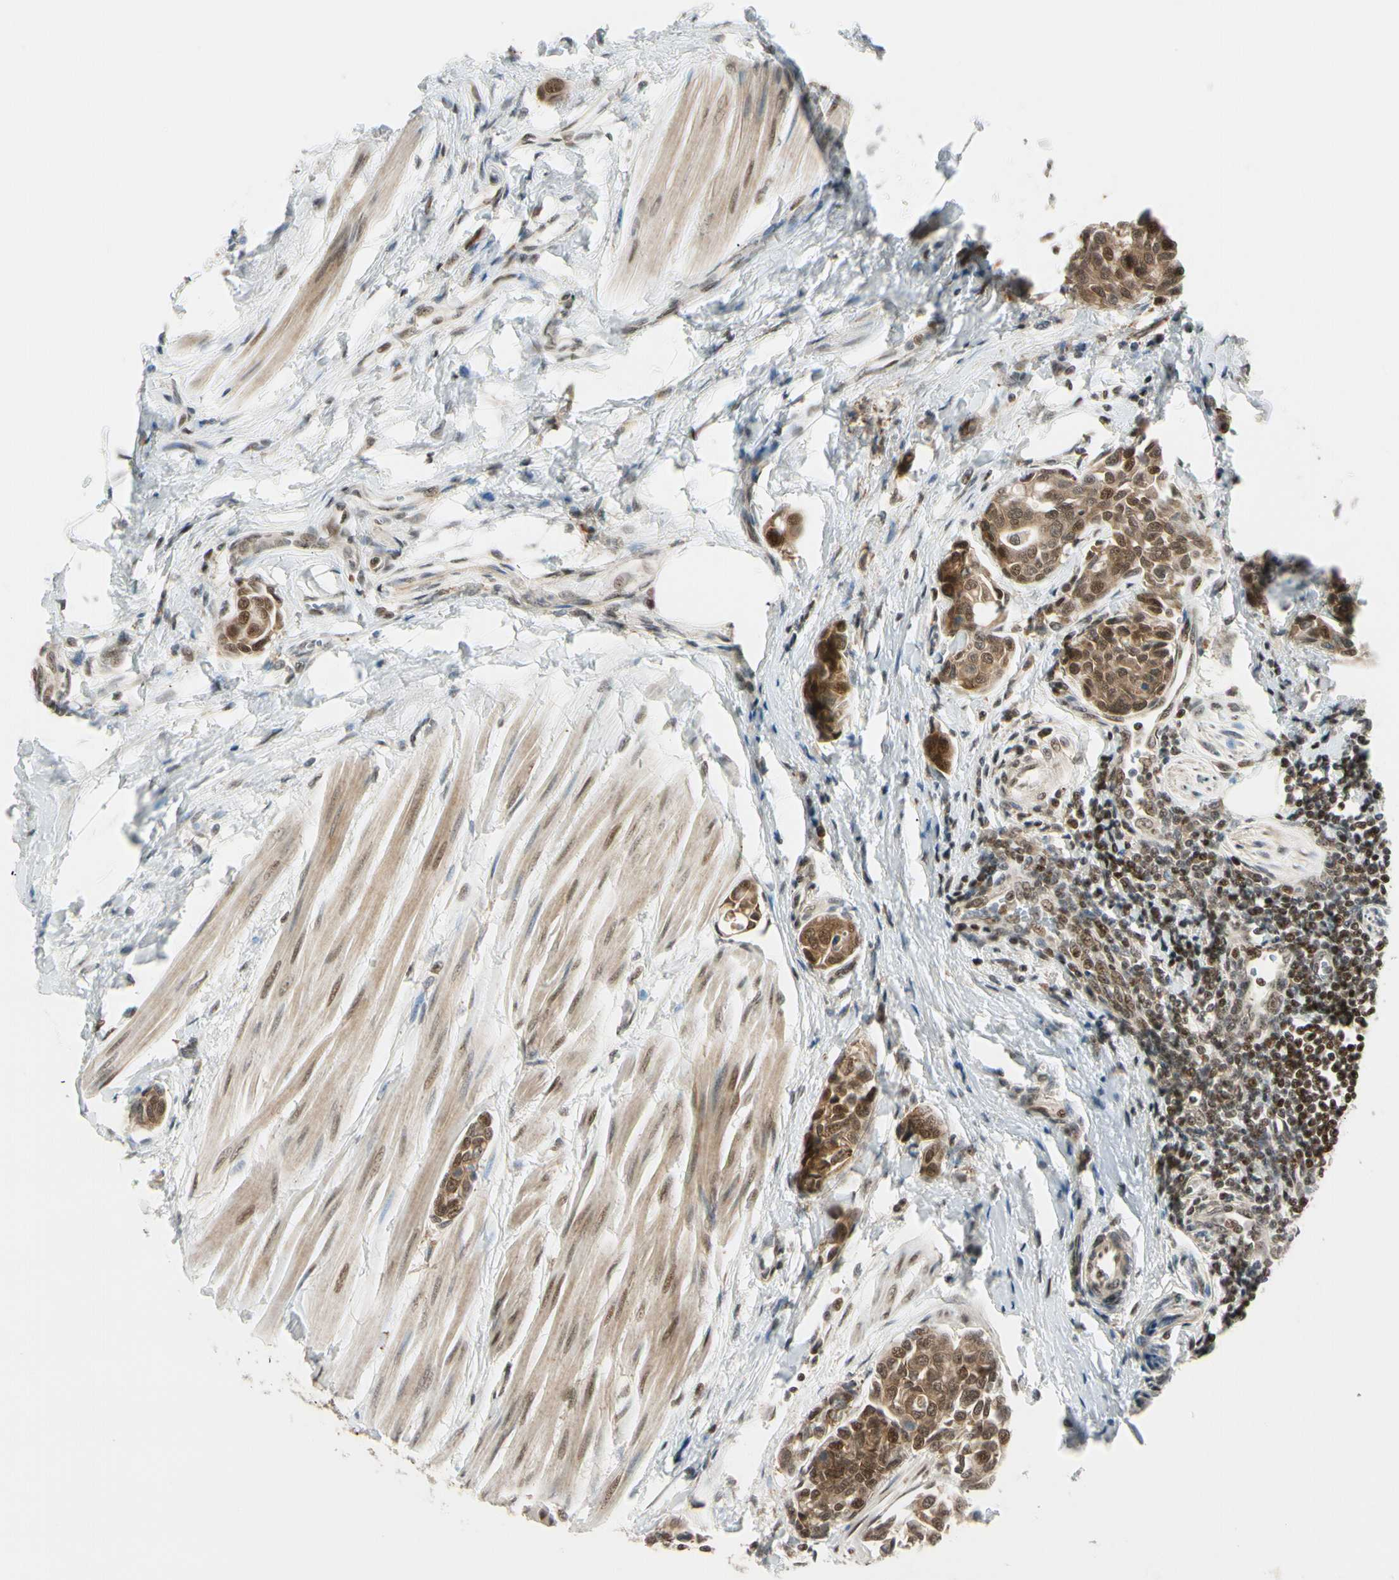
{"staining": {"intensity": "moderate", "quantity": ">75%", "location": "cytoplasmic/membranous,nuclear"}, "tissue": "urothelial cancer", "cell_type": "Tumor cells", "image_type": "cancer", "snomed": [{"axis": "morphology", "description": "Urothelial carcinoma, High grade"}, {"axis": "topography", "description": "Urinary bladder"}], "caption": "High-grade urothelial carcinoma tissue demonstrates moderate cytoplasmic/membranous and nuclear expression in approximately >75% of tumor cells, visualized by immunohistochemistry.", "gene": "DAXX", "patient": {"sex": "male", "age": 78}}